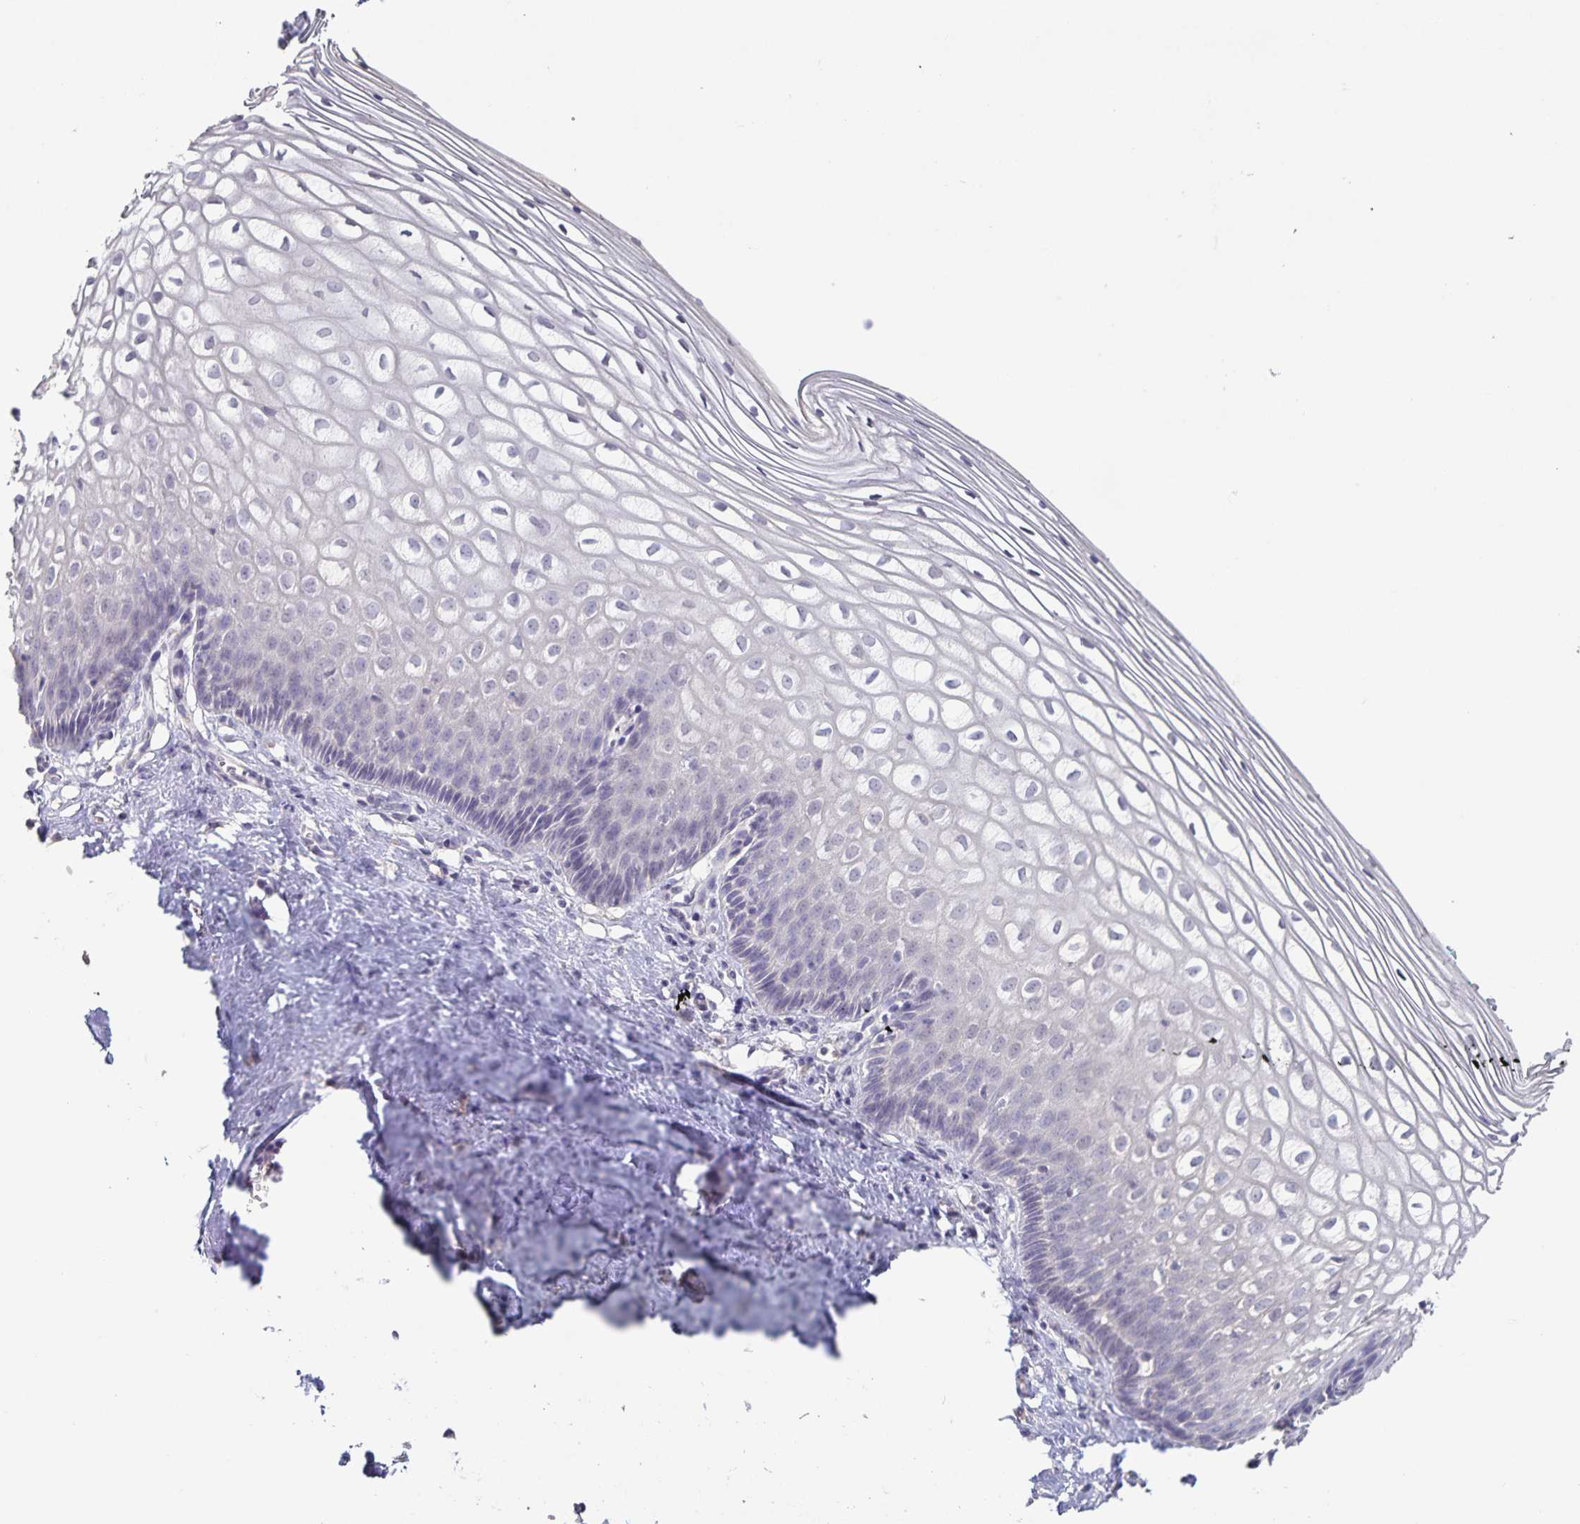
{"staining": {"intensity": "negative", "quantity": "none", "location": "none"}, "tissue": "cervix", "cell_type": "Glandular cells", "image_type": "normal", "snomed": [{"axis": "morphology", "description": "Normal tissue, NOS"}, {"axis": "topography", "description": "Cervix"}], "caption": "Image shows no significant protein positivity in glandular cells of normal cervix.", "gene": "INSL5", "patient": {"sex": "female", "age": 36}}